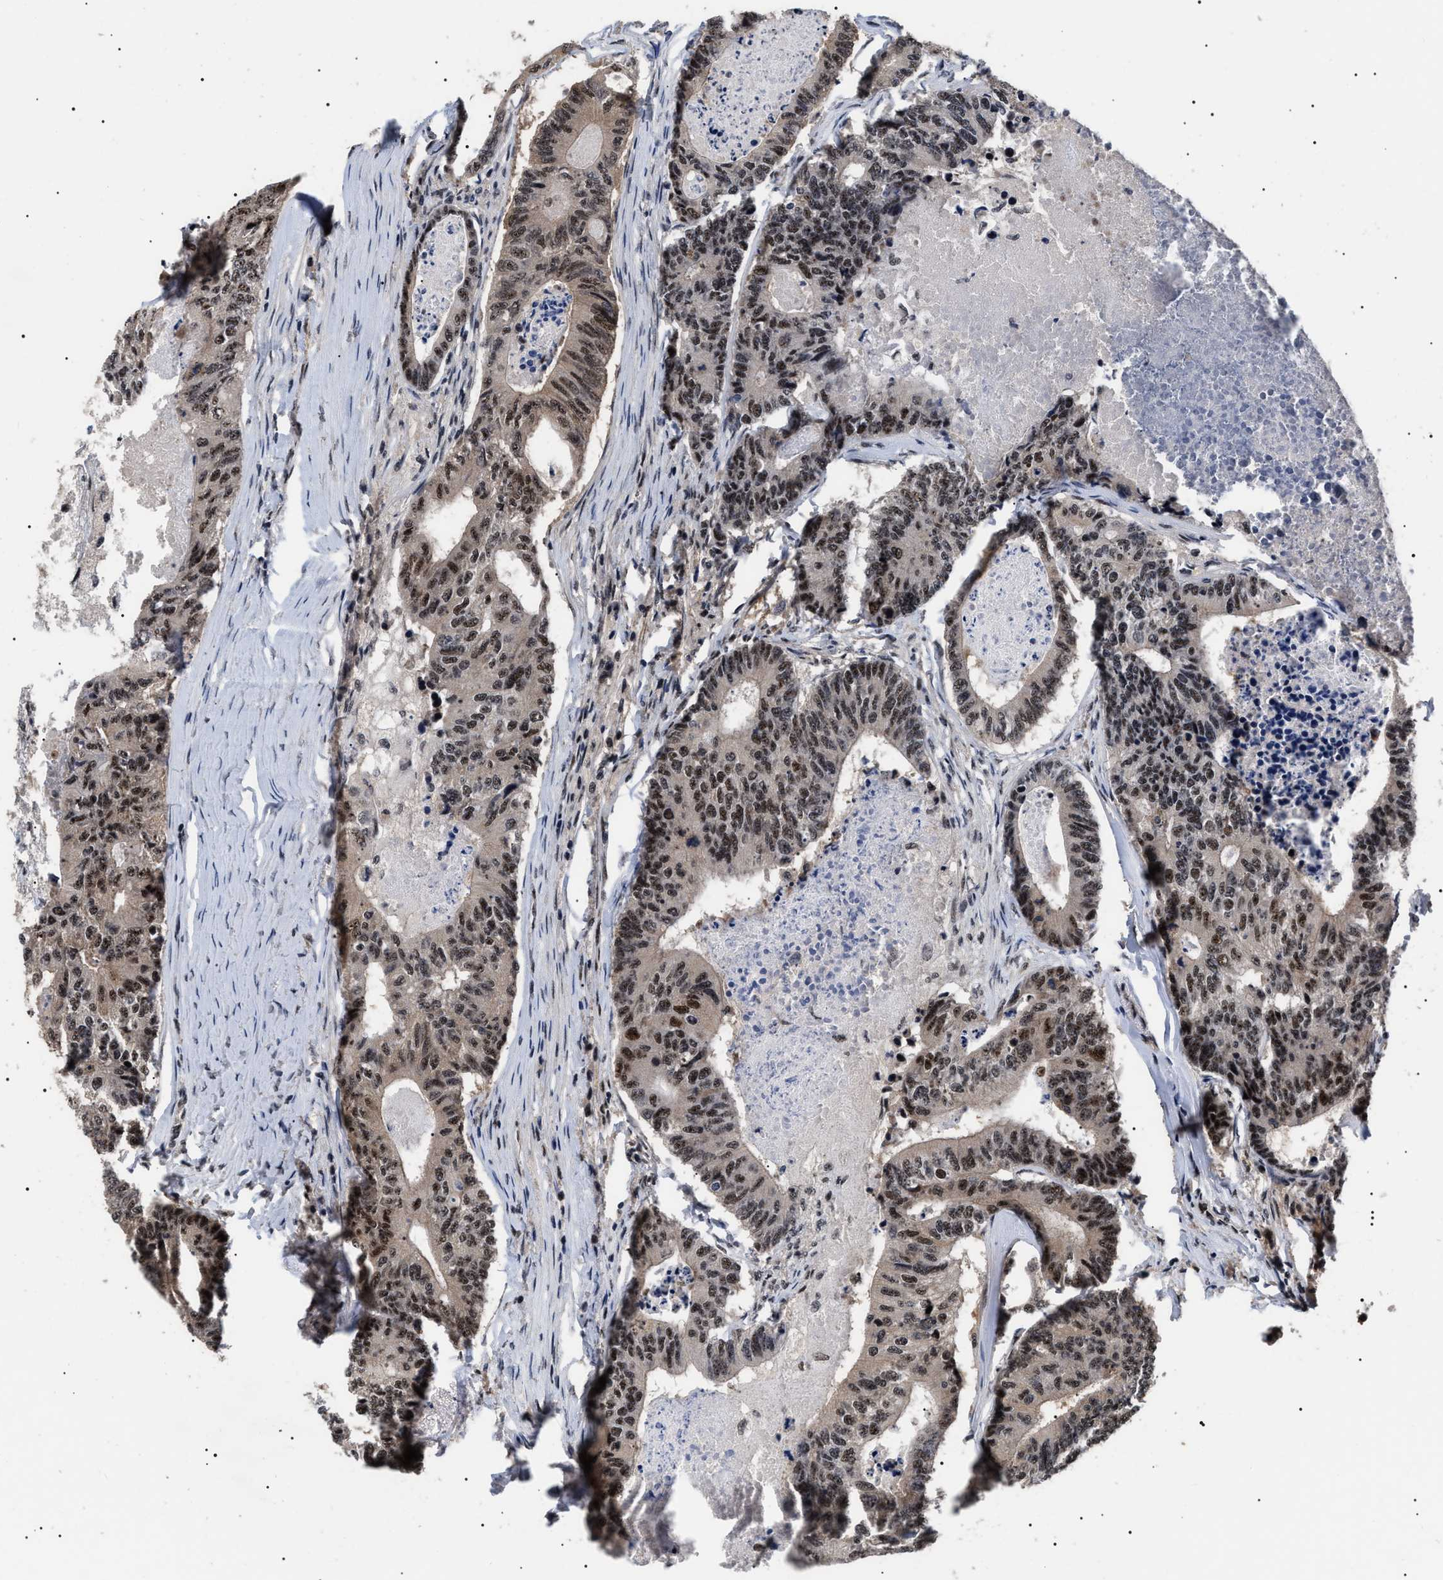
{"staining": {"intensity": "moderate", "quantity": ">75%", "location": "nuclear"}, "tissue": "colorectal cancer", "cell_type": "Tumor cells", "image_type": "cancer", "snomed": [{"axis": "morphology", "description": "Adenocarcinoma, NOS"}, {"axis": "topography", "description": "Colon"}], "caption": "A photomicrograph of colorectal cancer stained for a protein displays moderate nuclear brown staining in tumor cells.", "gene": "CAAP1", "patient": {"sex": "female", "age": 67}}